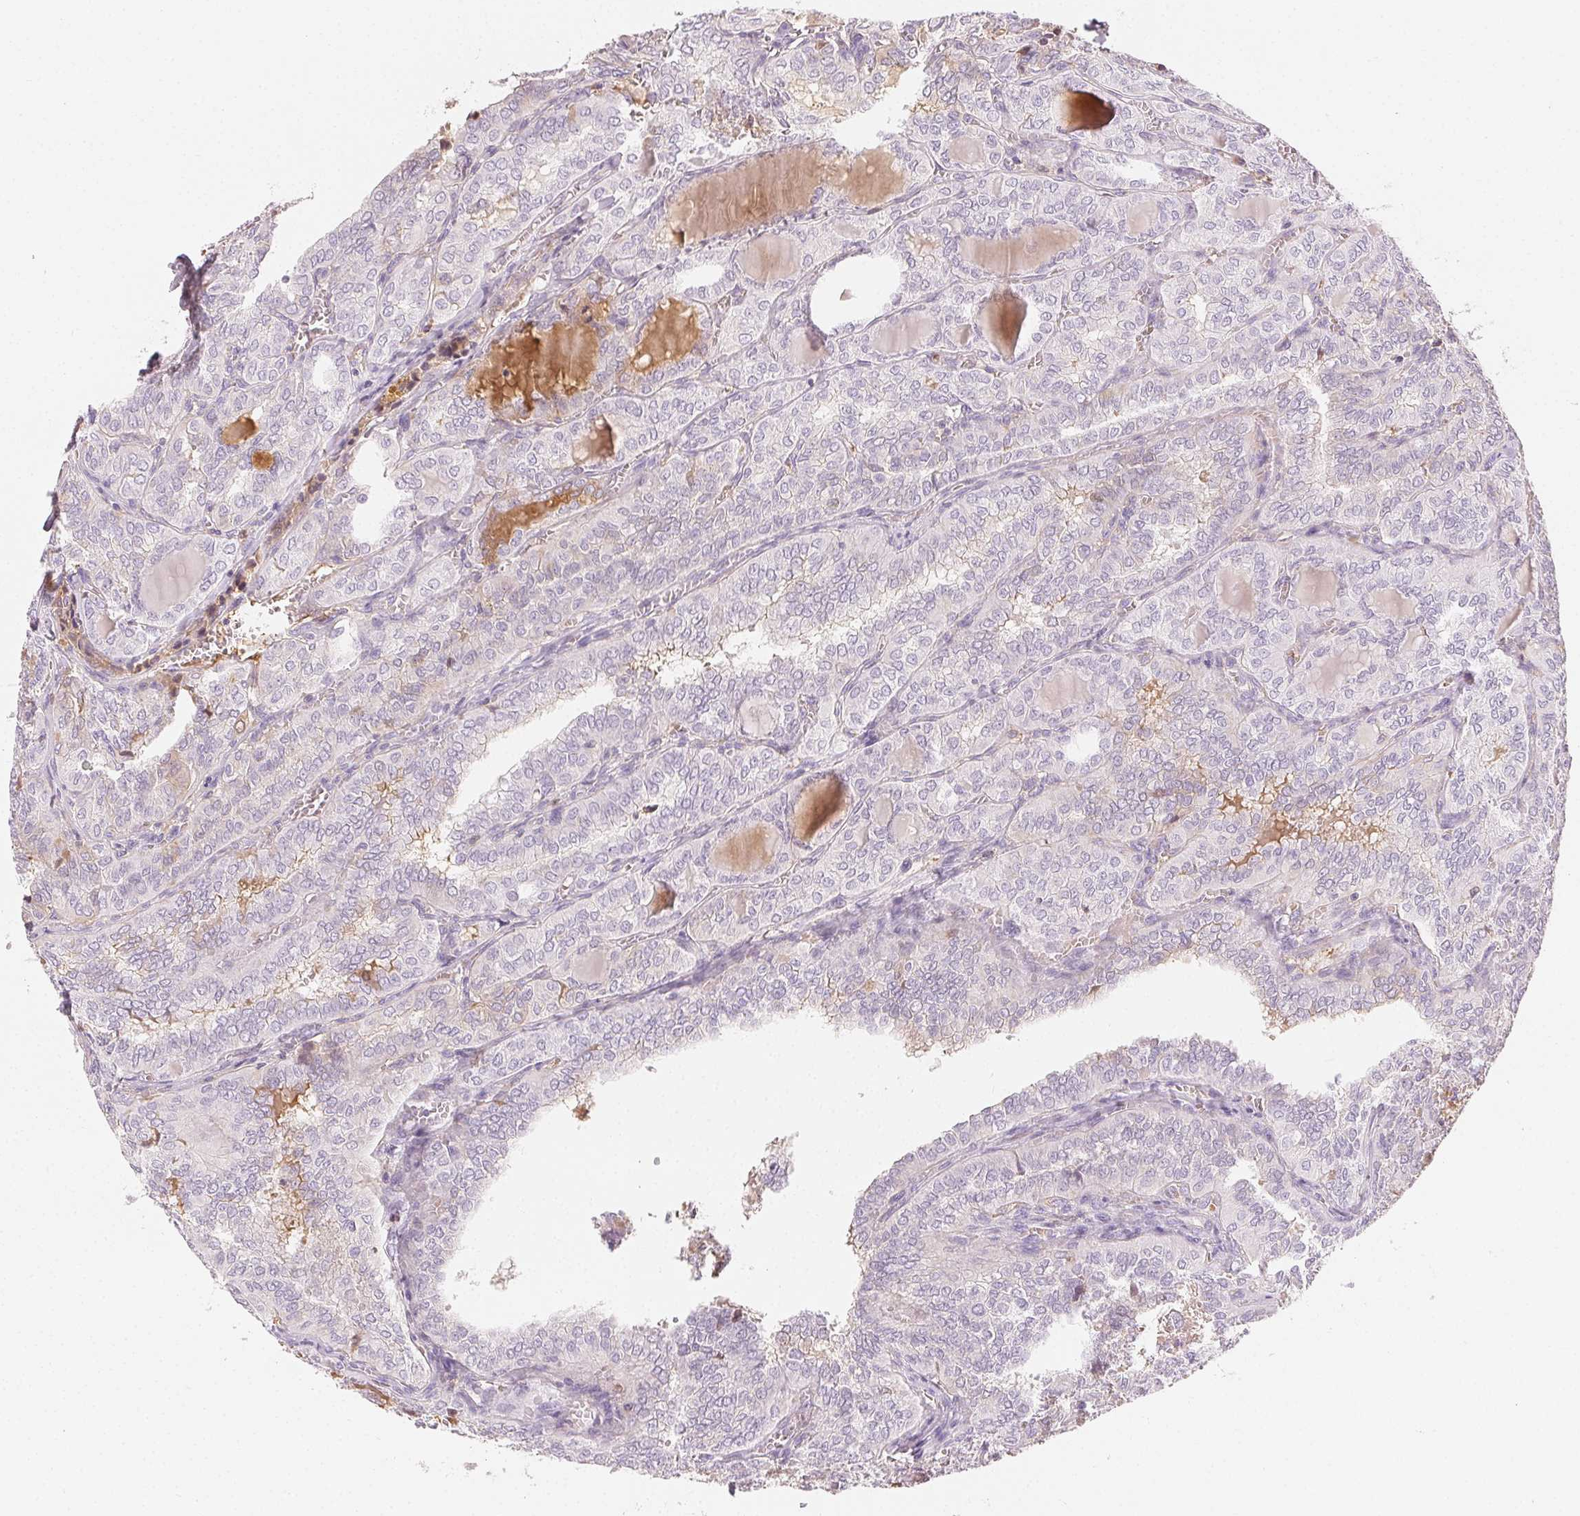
{"staining": {"intensity": "negative", "quantity": "none", "location": "none"}, "tissue": "thyroid cancer", "cell_type": "Tumor cells", "image_type": "cancer", "snomed": [{"axis": "morphology", "description": "Papillary adenocarcinoma, NOS"}, {"axis": "topography", "description": "Thyroid gland"}], "caption": "IHC micrograph of thyroid cancer stained for a protein (brown), which displays no positivity in tumor cells. Nuclei are stained in blue.", "gene": "AFM", "patient": {"sex": "female", "age": 41}}